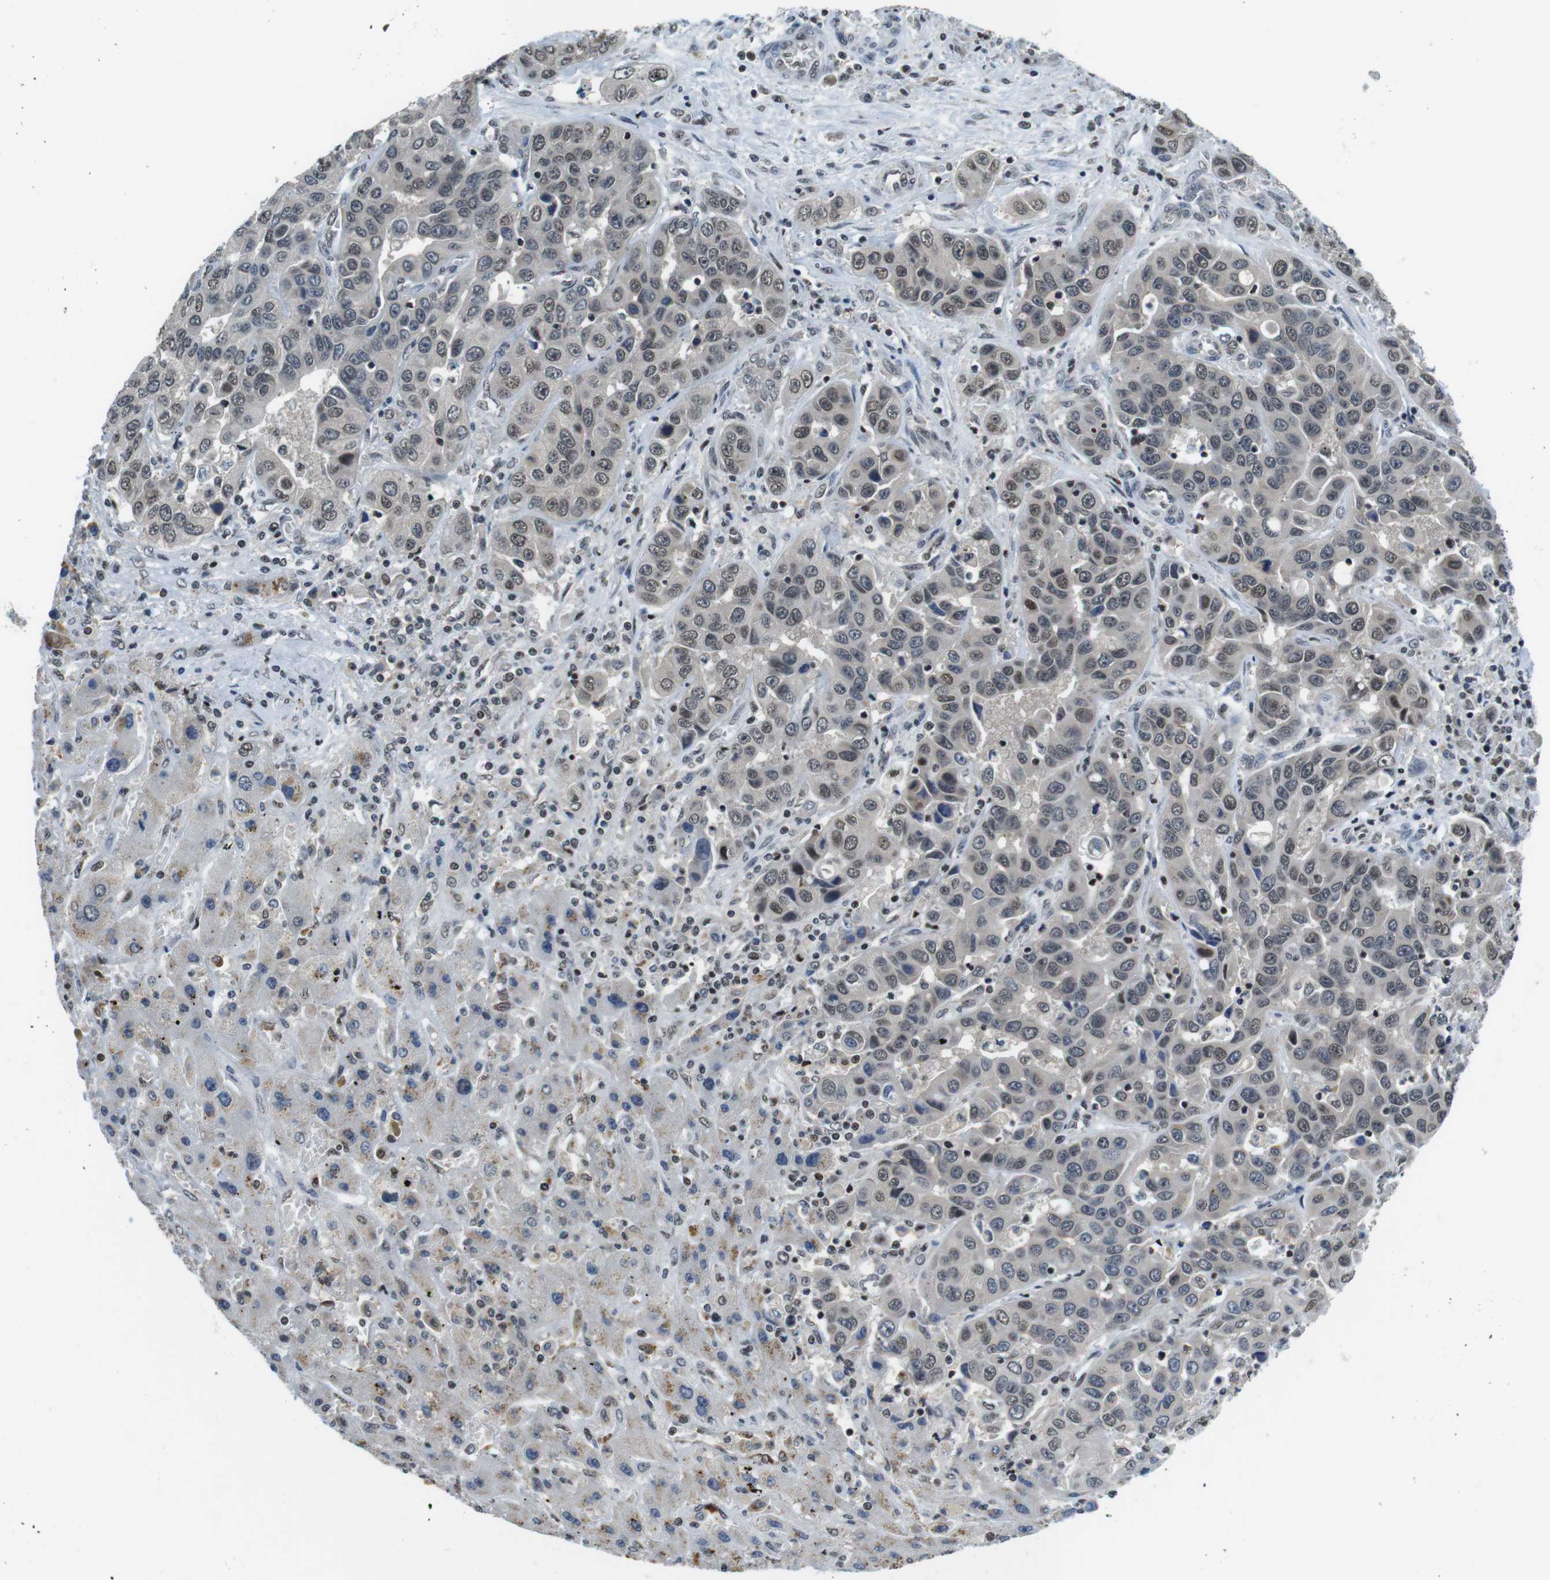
{"staining": {"intensity": "weak", "quantity": ">75%", "location": "nuclear"}, "tissue": "liver cancer", "cell_type": "Tumor cells", "image_type": "cancer", "snomed": [{"axis": "morphology", "description": "Cholangiocarcinoma"}, {"axis": "topography", "description": "Liver"}], "caption": "Weak nuclear protein staining is seen in about >75% of tumor cells in cholangiocarcinoma (liver).", "gene": "NEK4", "patient": {"sex": "female", "age": 52}}